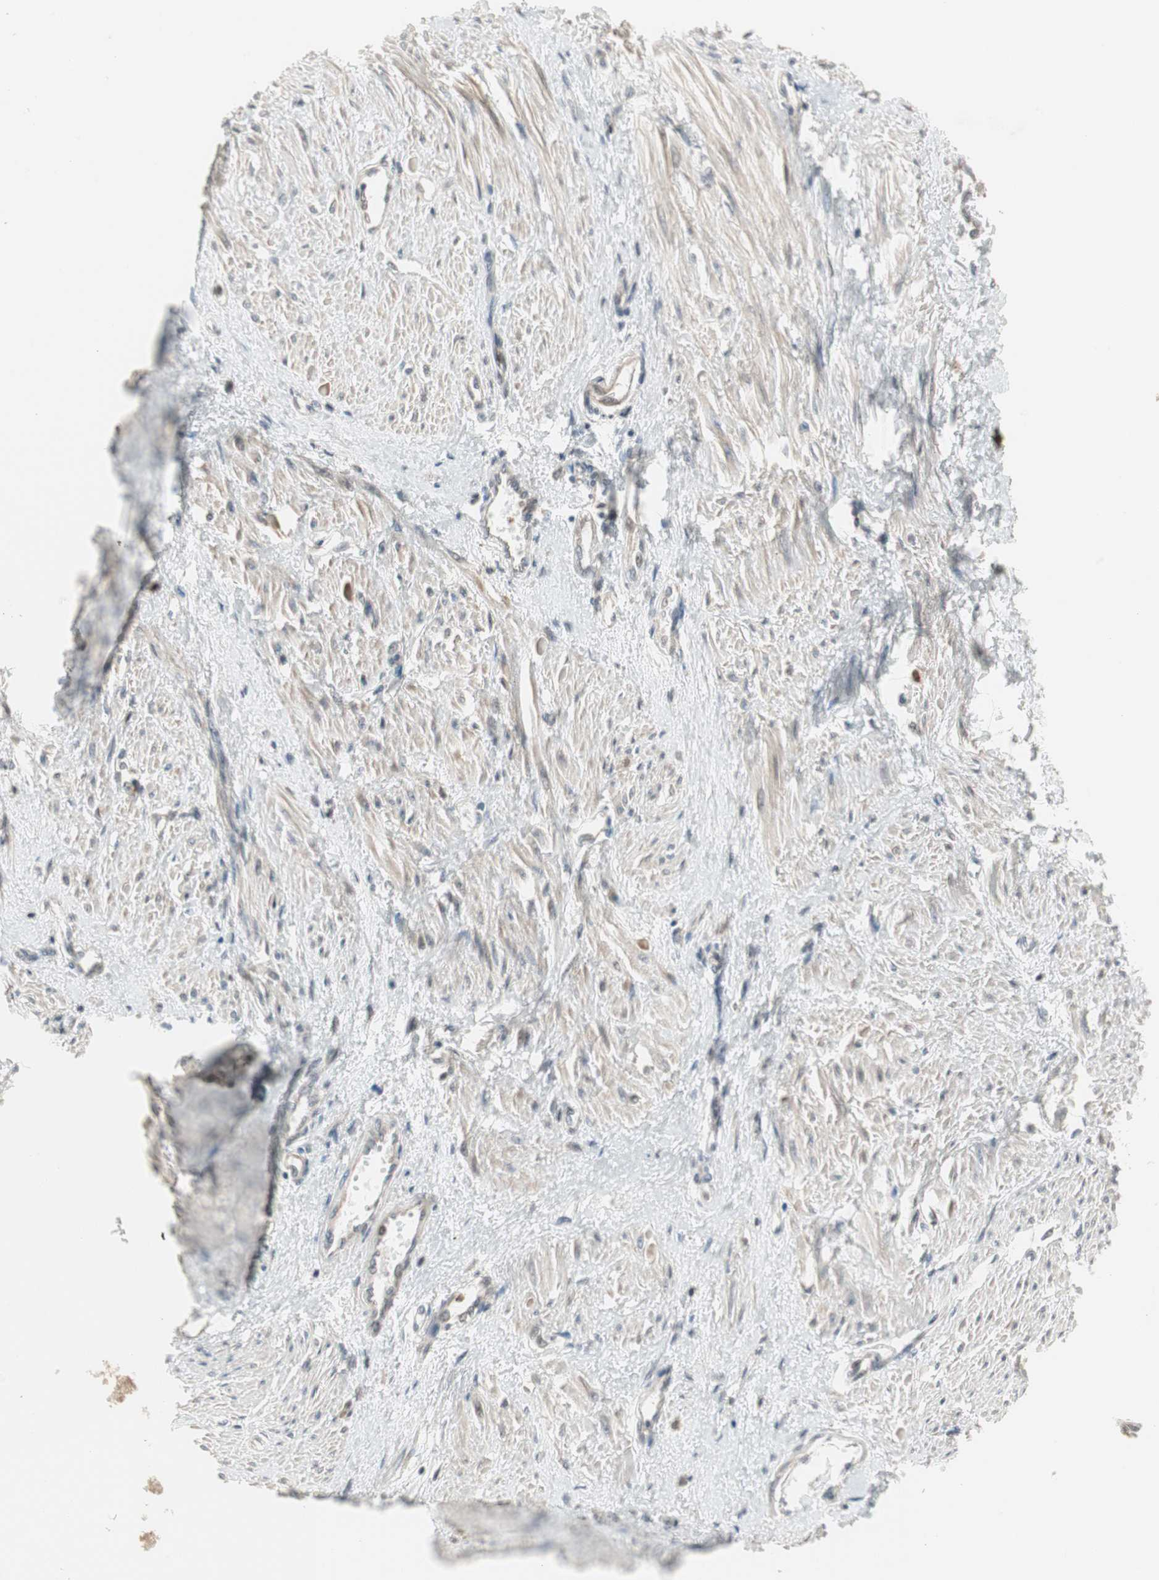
{"staining": {"intensity": "weak", "quantity": "<25%", "location": "cytoplasmic/membranous"}, "tissue": "smooth muscle", "cell_type": "Smooth muscle cells", "image_type": "normal", "snomed": [{"axis": "morphology", "description": "Normal tissue, NOS"}, {"axis": "topography", "description": "Smooth muscle"}, {"axis": "topography", "description": "Uterus"}], "caption": "The immunohistochemistry (IHC) micrograph has no significant positivity in smooth muscle cells of smooth muscle.", "gene": "SNX4", "patient": {"sex": "female", "age": 39}}